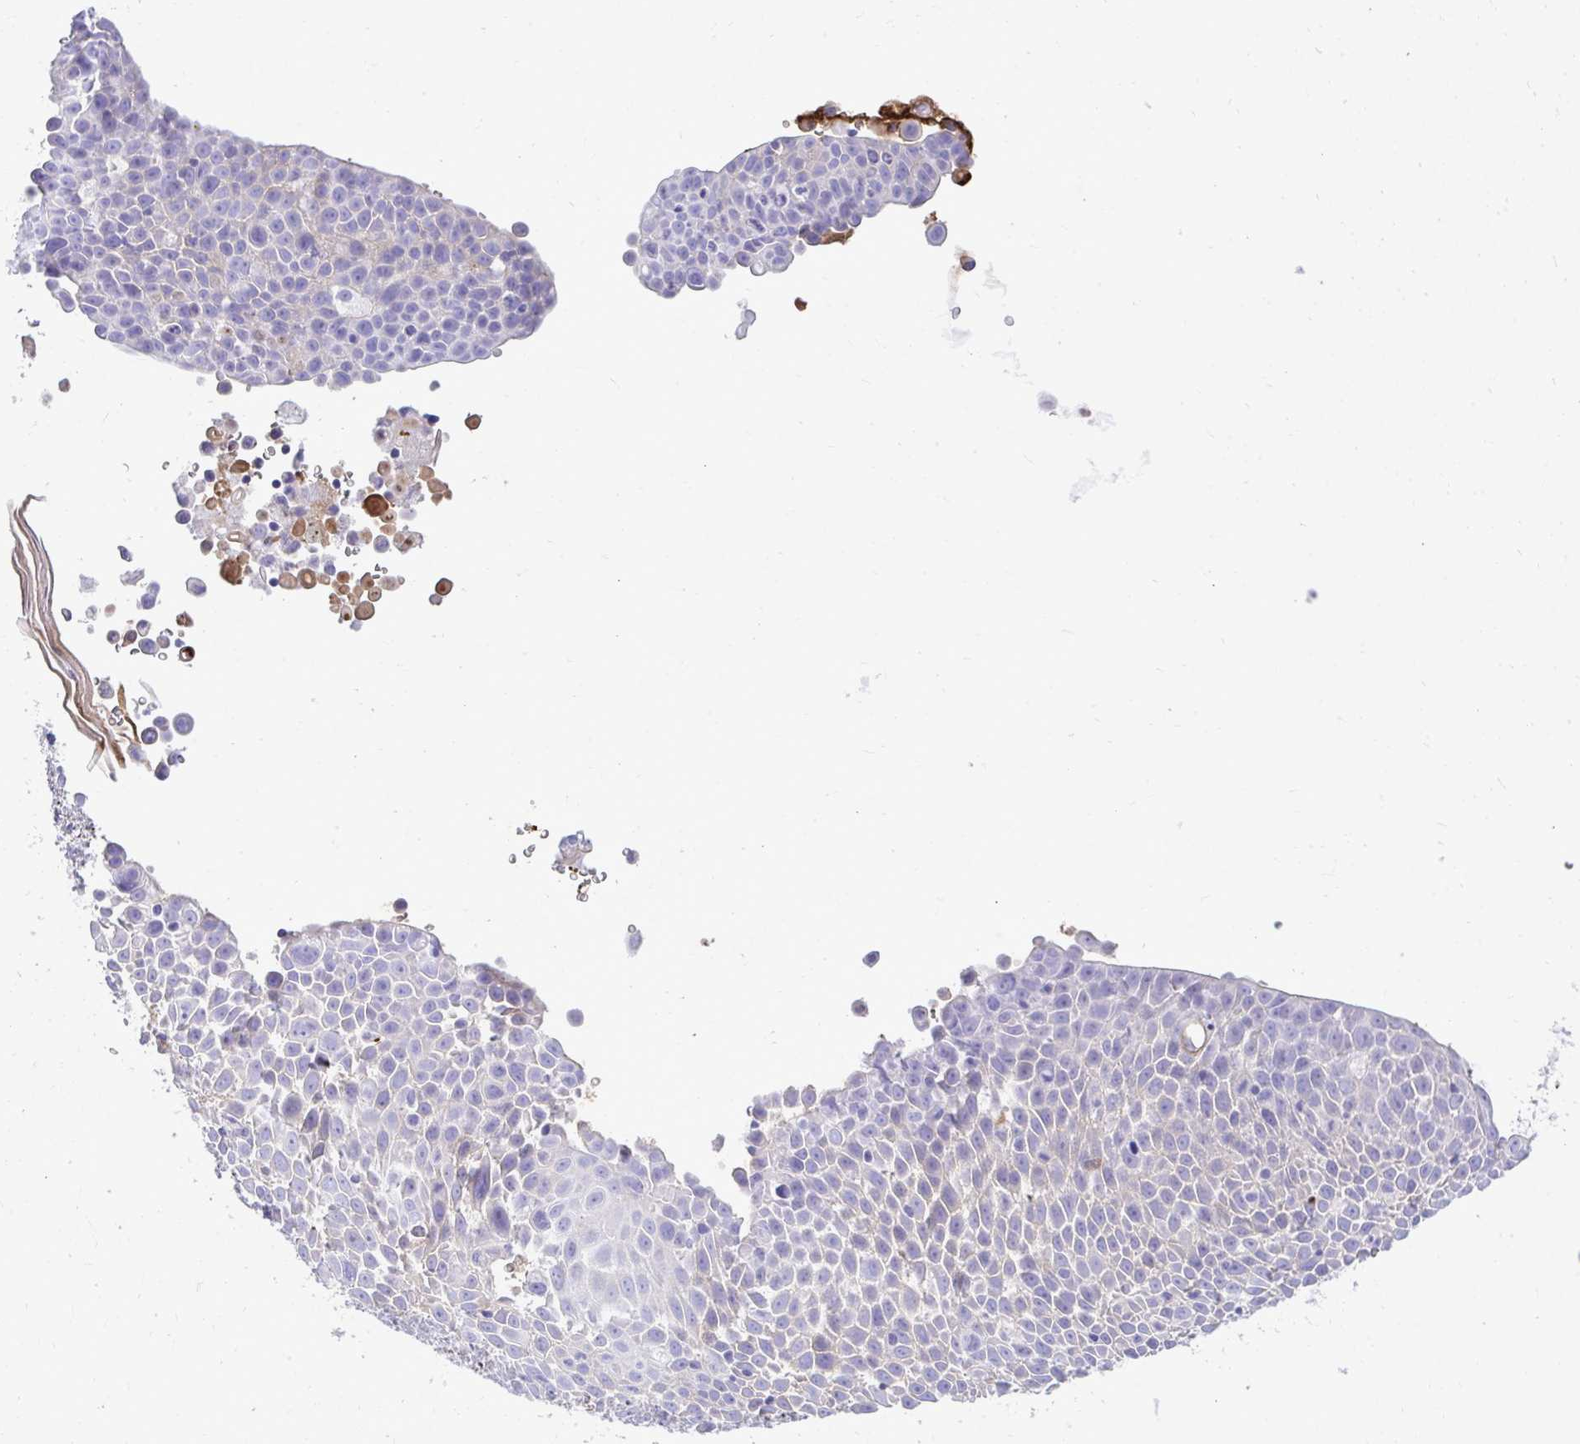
{"staining": {"intensity": "negative", "quantity": "none", "location": "none"}, "tissue": "lung cancer", "cell_type": "Tumor cells", "image_type": "cancer", "snomed": [{"axis": "morphology", "description": "Squamous cell carcinoma, NOS"}, {"axis": "morphology", "description": "Squamous cell carcinoma, metastatic, NOS"}, {"axis": "topography", "description": "Lymph node"}, {"axis": "topography", "description": "Lung"}], "caption": "DAB (3,3'-diaminobenzidine) immunohistochemical staining of human lung squamous cell carcinoma exhibits no significant staining in tumor cells.", "gene": "HRG", "patient": {"sex": "female", "age": 62}}